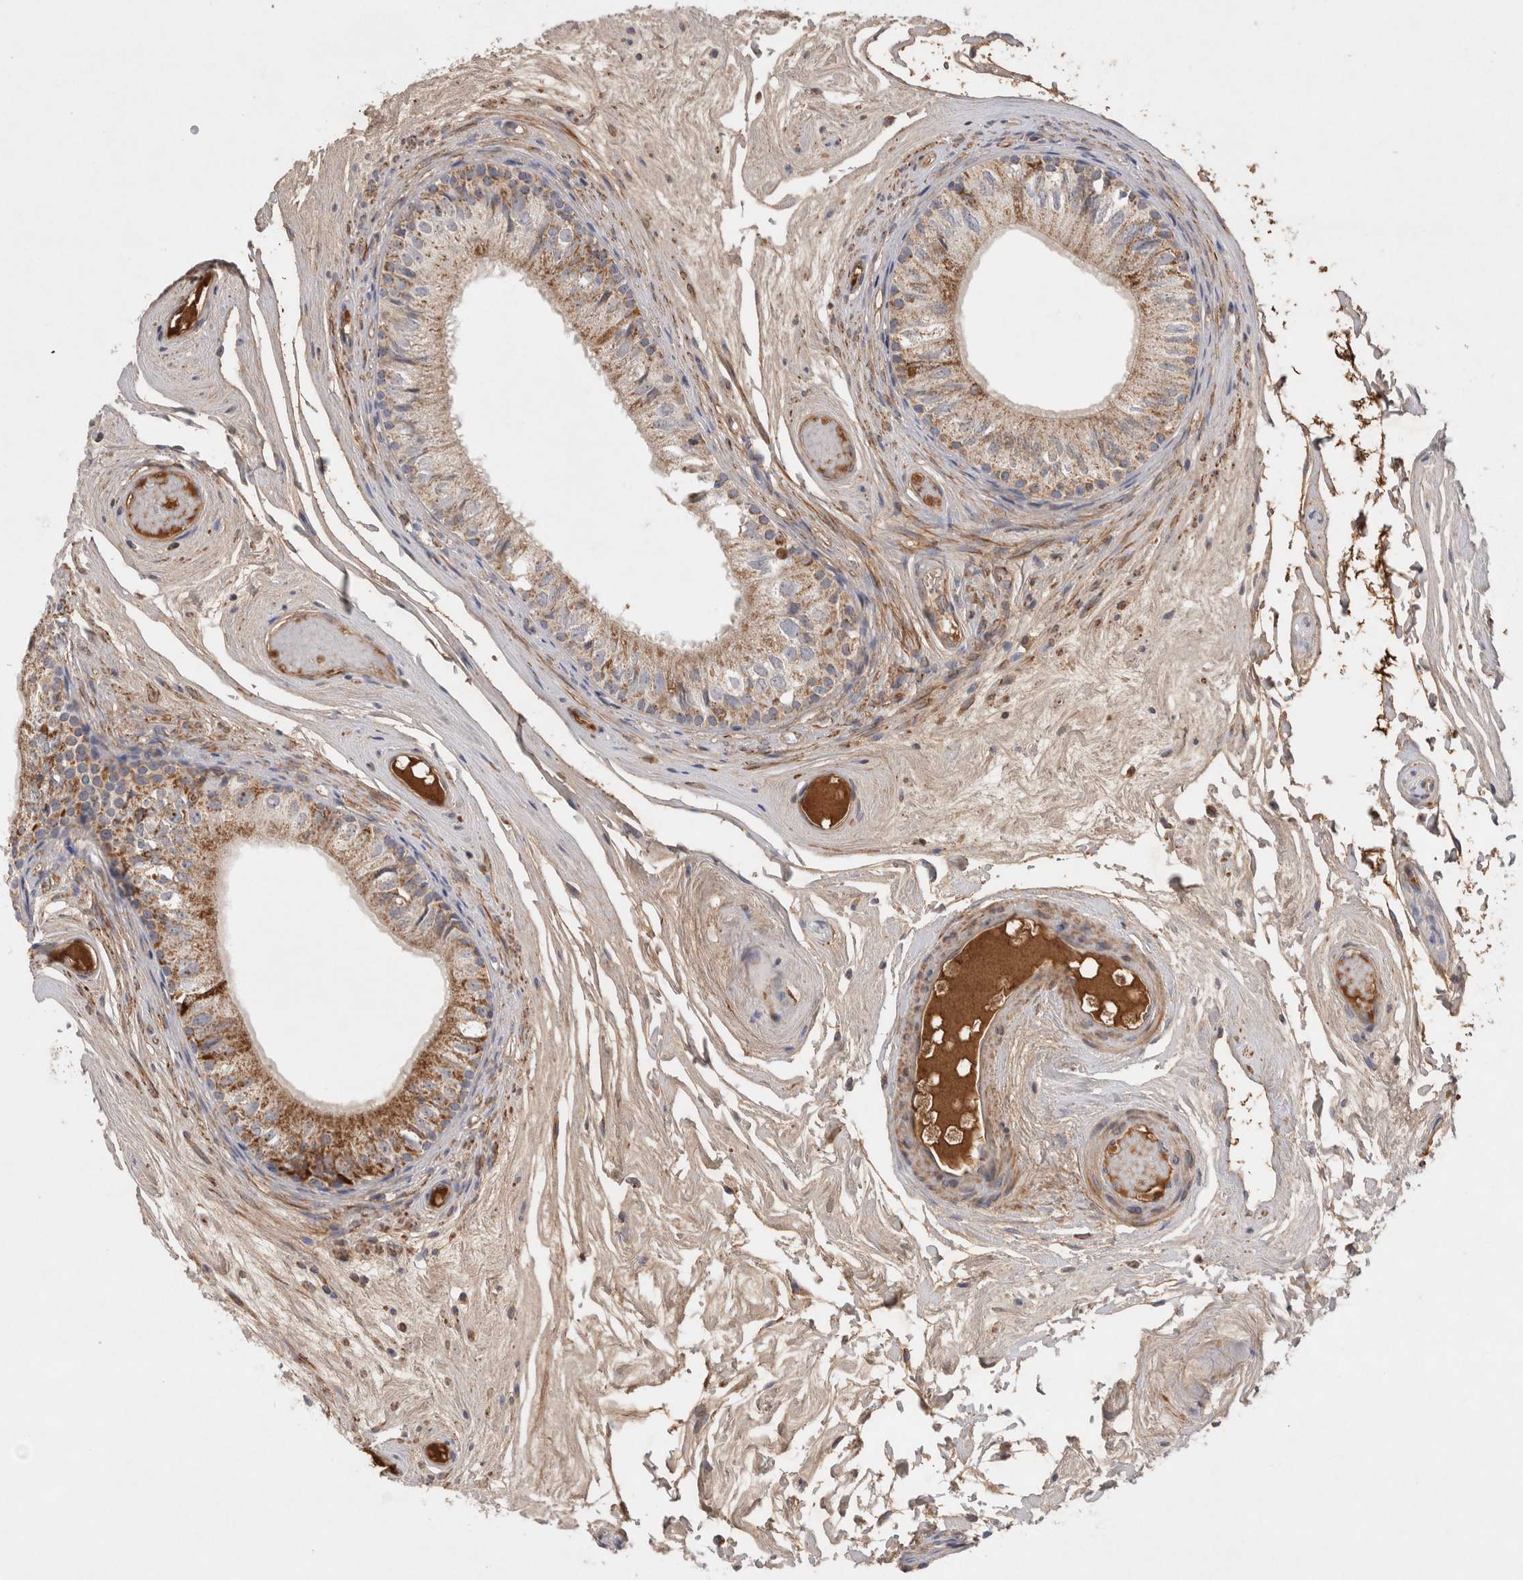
{"staining": {"intensity": "strong", "quantity": "25%-75%", "location": "cytoplasmic/membranous"}, "tissue": "epididymis", "cell_type": "Glandular cells", "image_type": "normal", "snomed": [{"axis": "morphology", "description": "Normal tissue, NOS"}, {"axis": "topography", "description": "Epididymis"}], "caption": "Immunohistochemical staining of normal epididymis demonstrates high levels of strong cytoplasmic/membranous expression in approximately 25%-75% of glandular cells.", "gene": "MRPS28", "patient": {"sex": "male", "age": 79}}